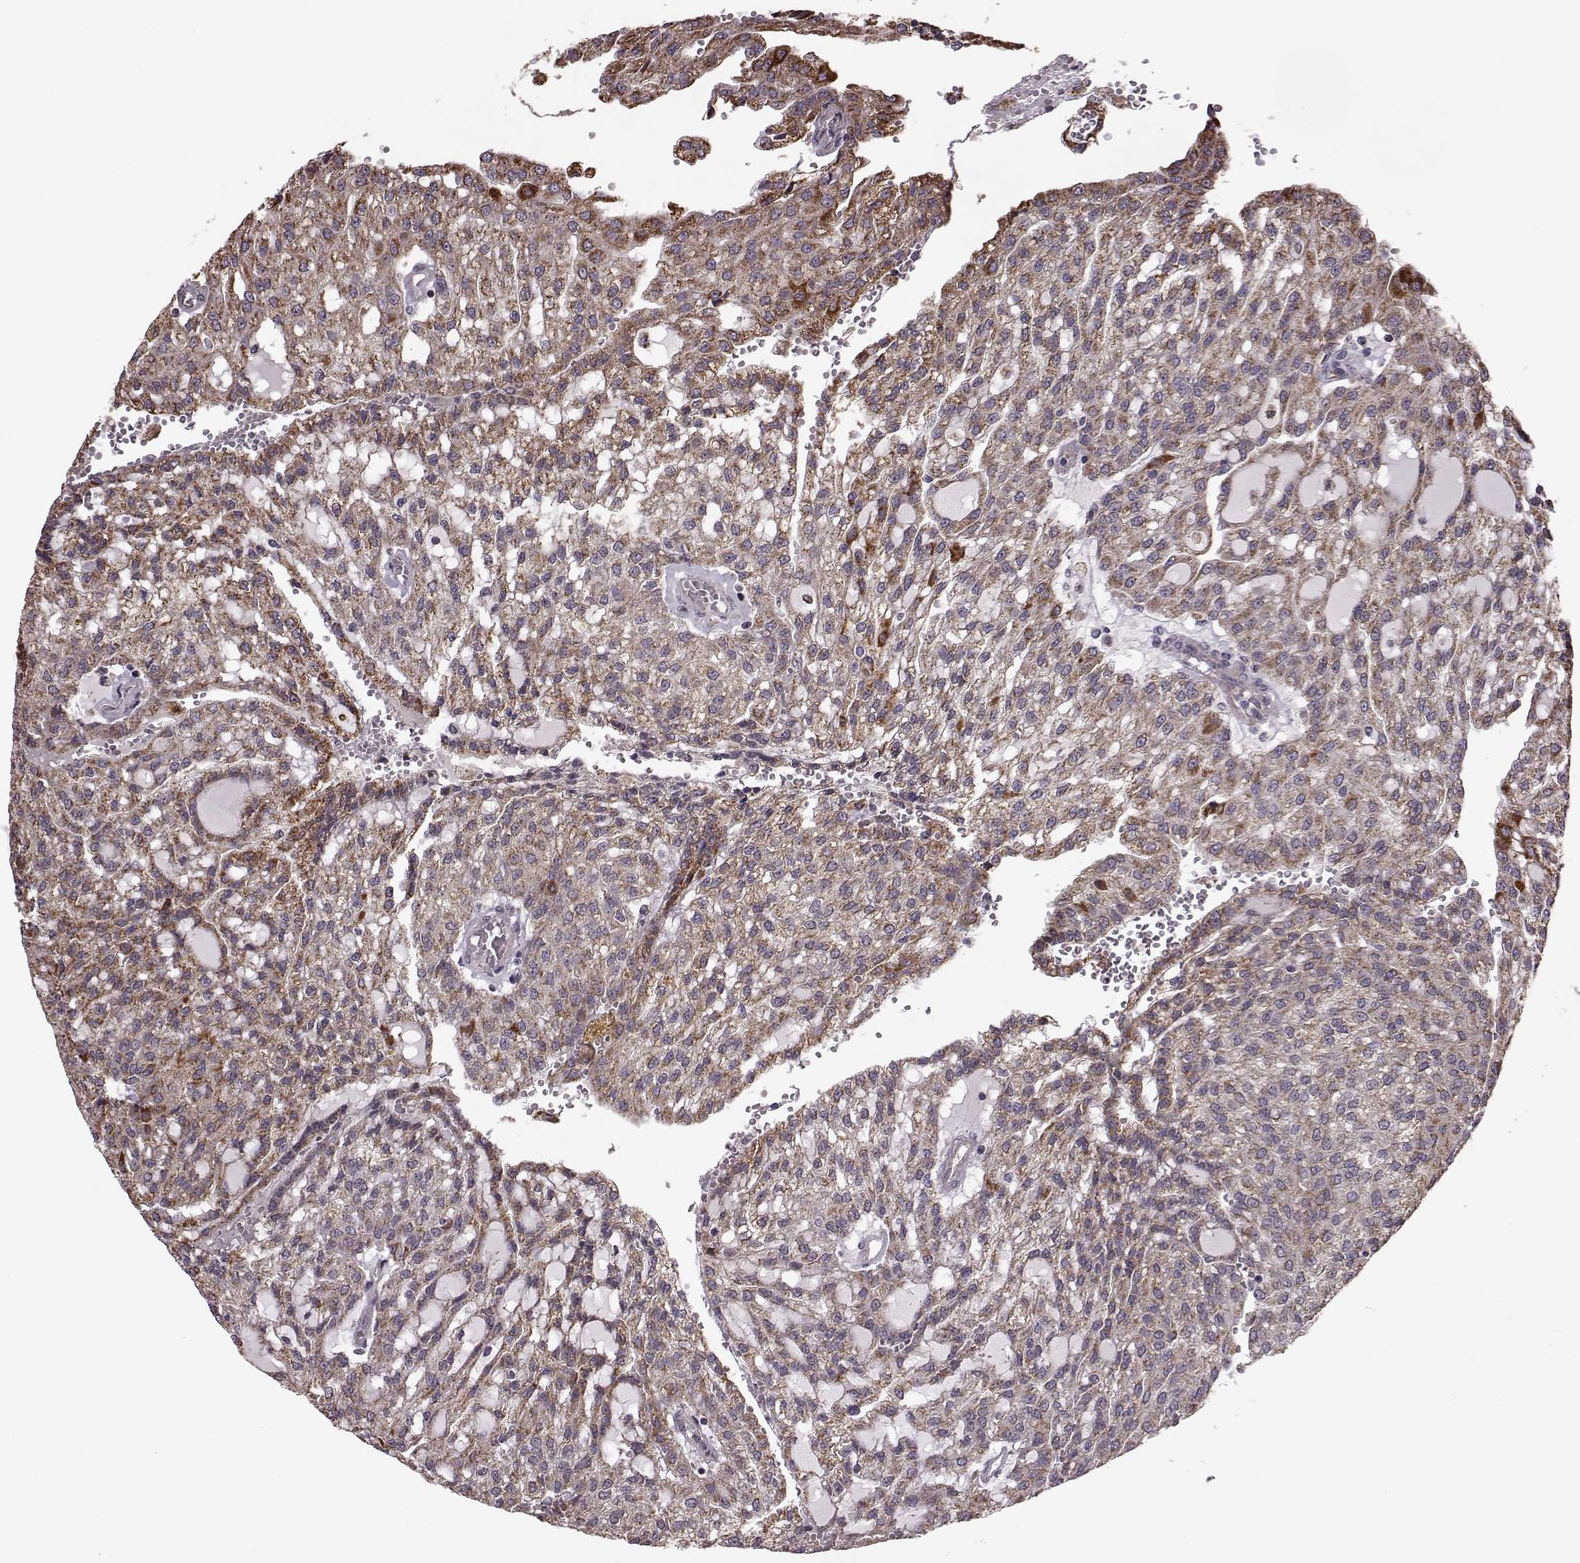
{"staining": {"intensity": "moderate", "quantity": ">75%", "location": "cytoplasmic/membranous"}, "tissue": "renal cancer", "cell_type": "Tumor cells", "image_type": "cancer", "snomed": [{"axis": "morphology", "description": "Adenocarcinoma, NOS"}, {"axis": "topography", "description": "Kidney"}], "caption": "Human adenocarcinoma (renal) stained for a protein (brown) demonstrates moderate cytoplasmic/membranous positive expression in approximately >75% of tumor cells.", "gene": "PUDP", "patient": {"sex": "male", "age": 63}}